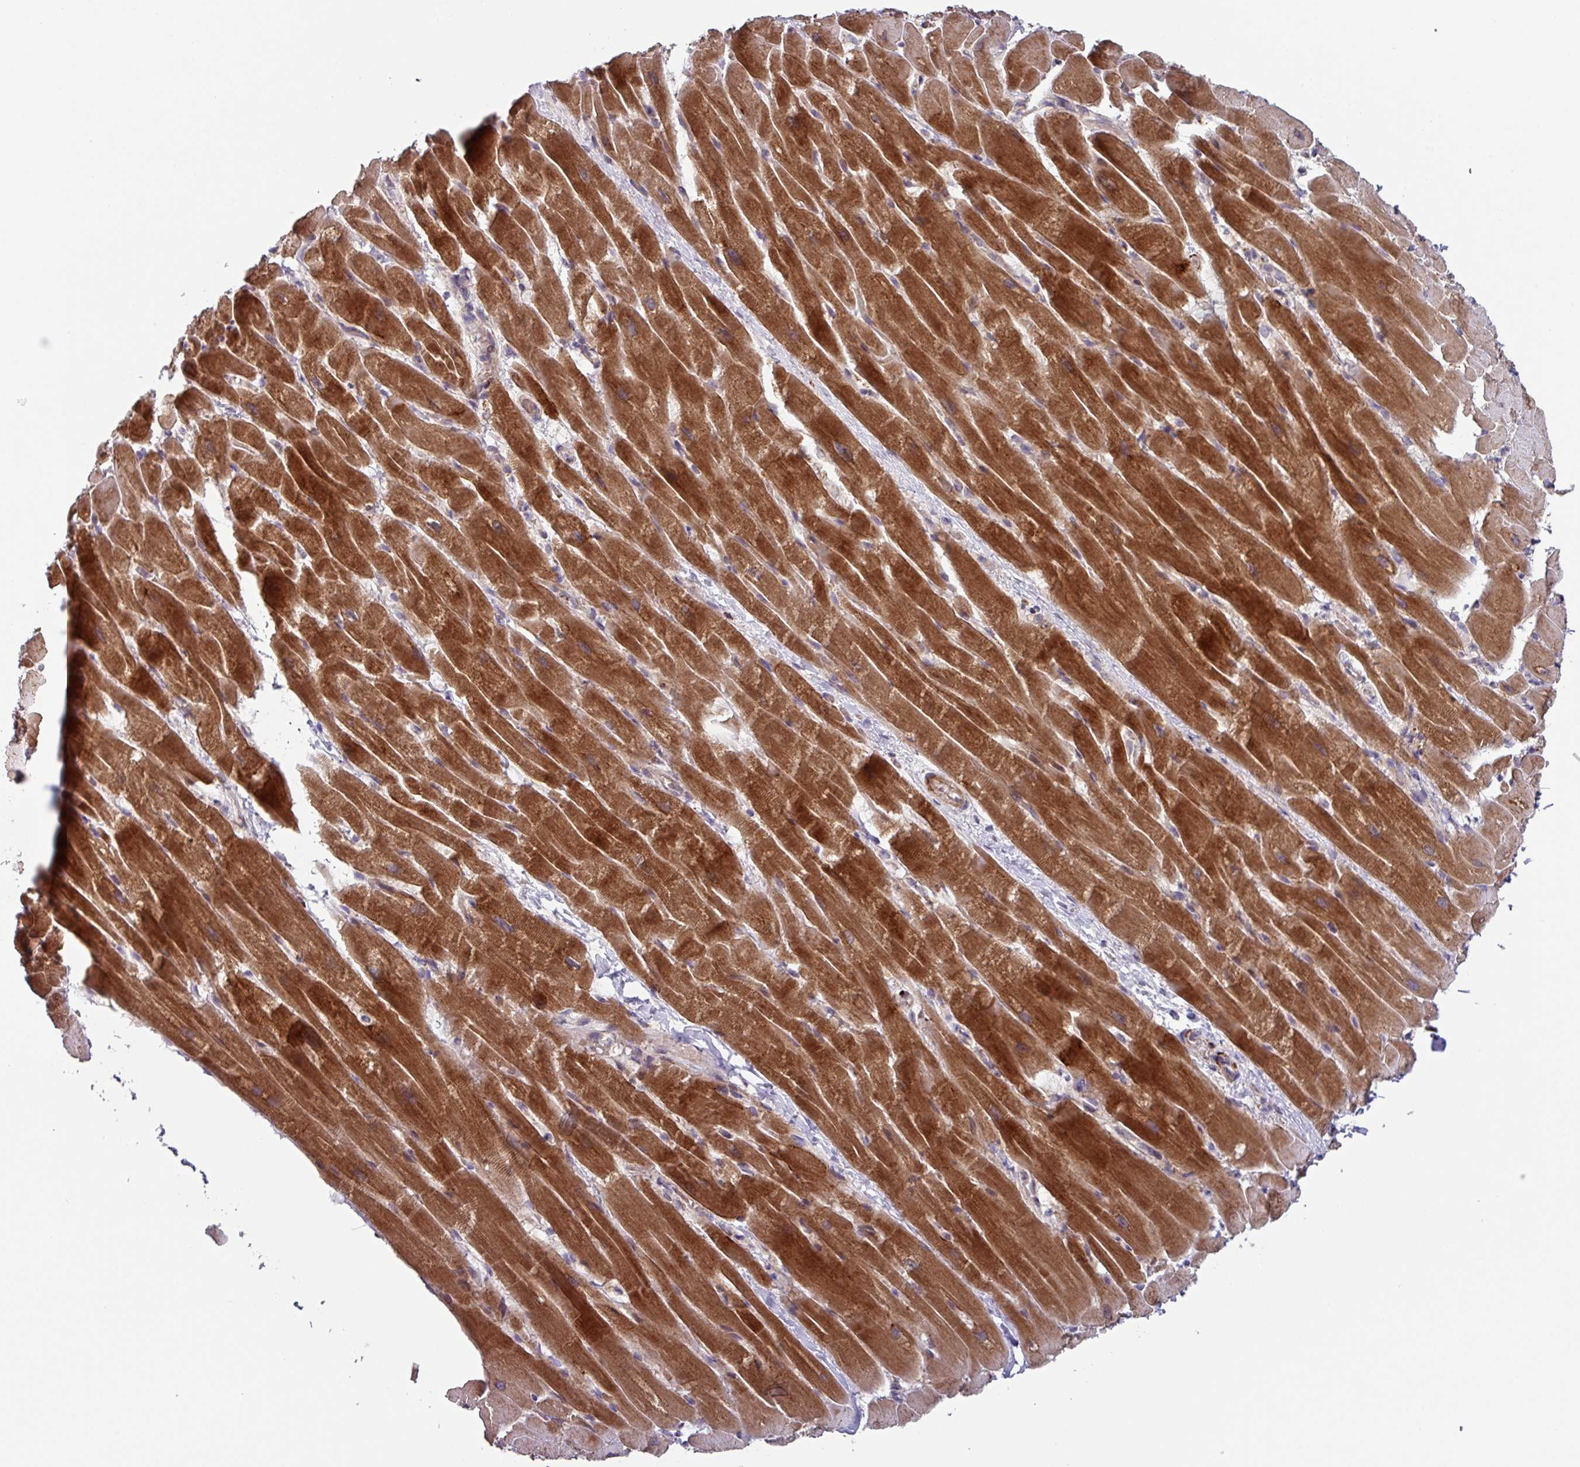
{"staining": {"intensity": "strong", "quantity": ">75%", "location": "cytoplasmic/membranous"}, "tissue": "heart muscle", "cell_type": "Cardiomyocytes", "image_type": "normal", "snomed": [{"axis": "morphology", "description": "Normal tissue, NOS"}, {"axis": "topography", "description": "Heart"}], "caption": "Immunohistochemical staining of normal human heart muscle displays high levels of strong cytoplasmic/membranous staining in about >75% of cardiomyocytes.", "gene": "AKIRIN1", "patient": {"sex": "male", "age": 37}}